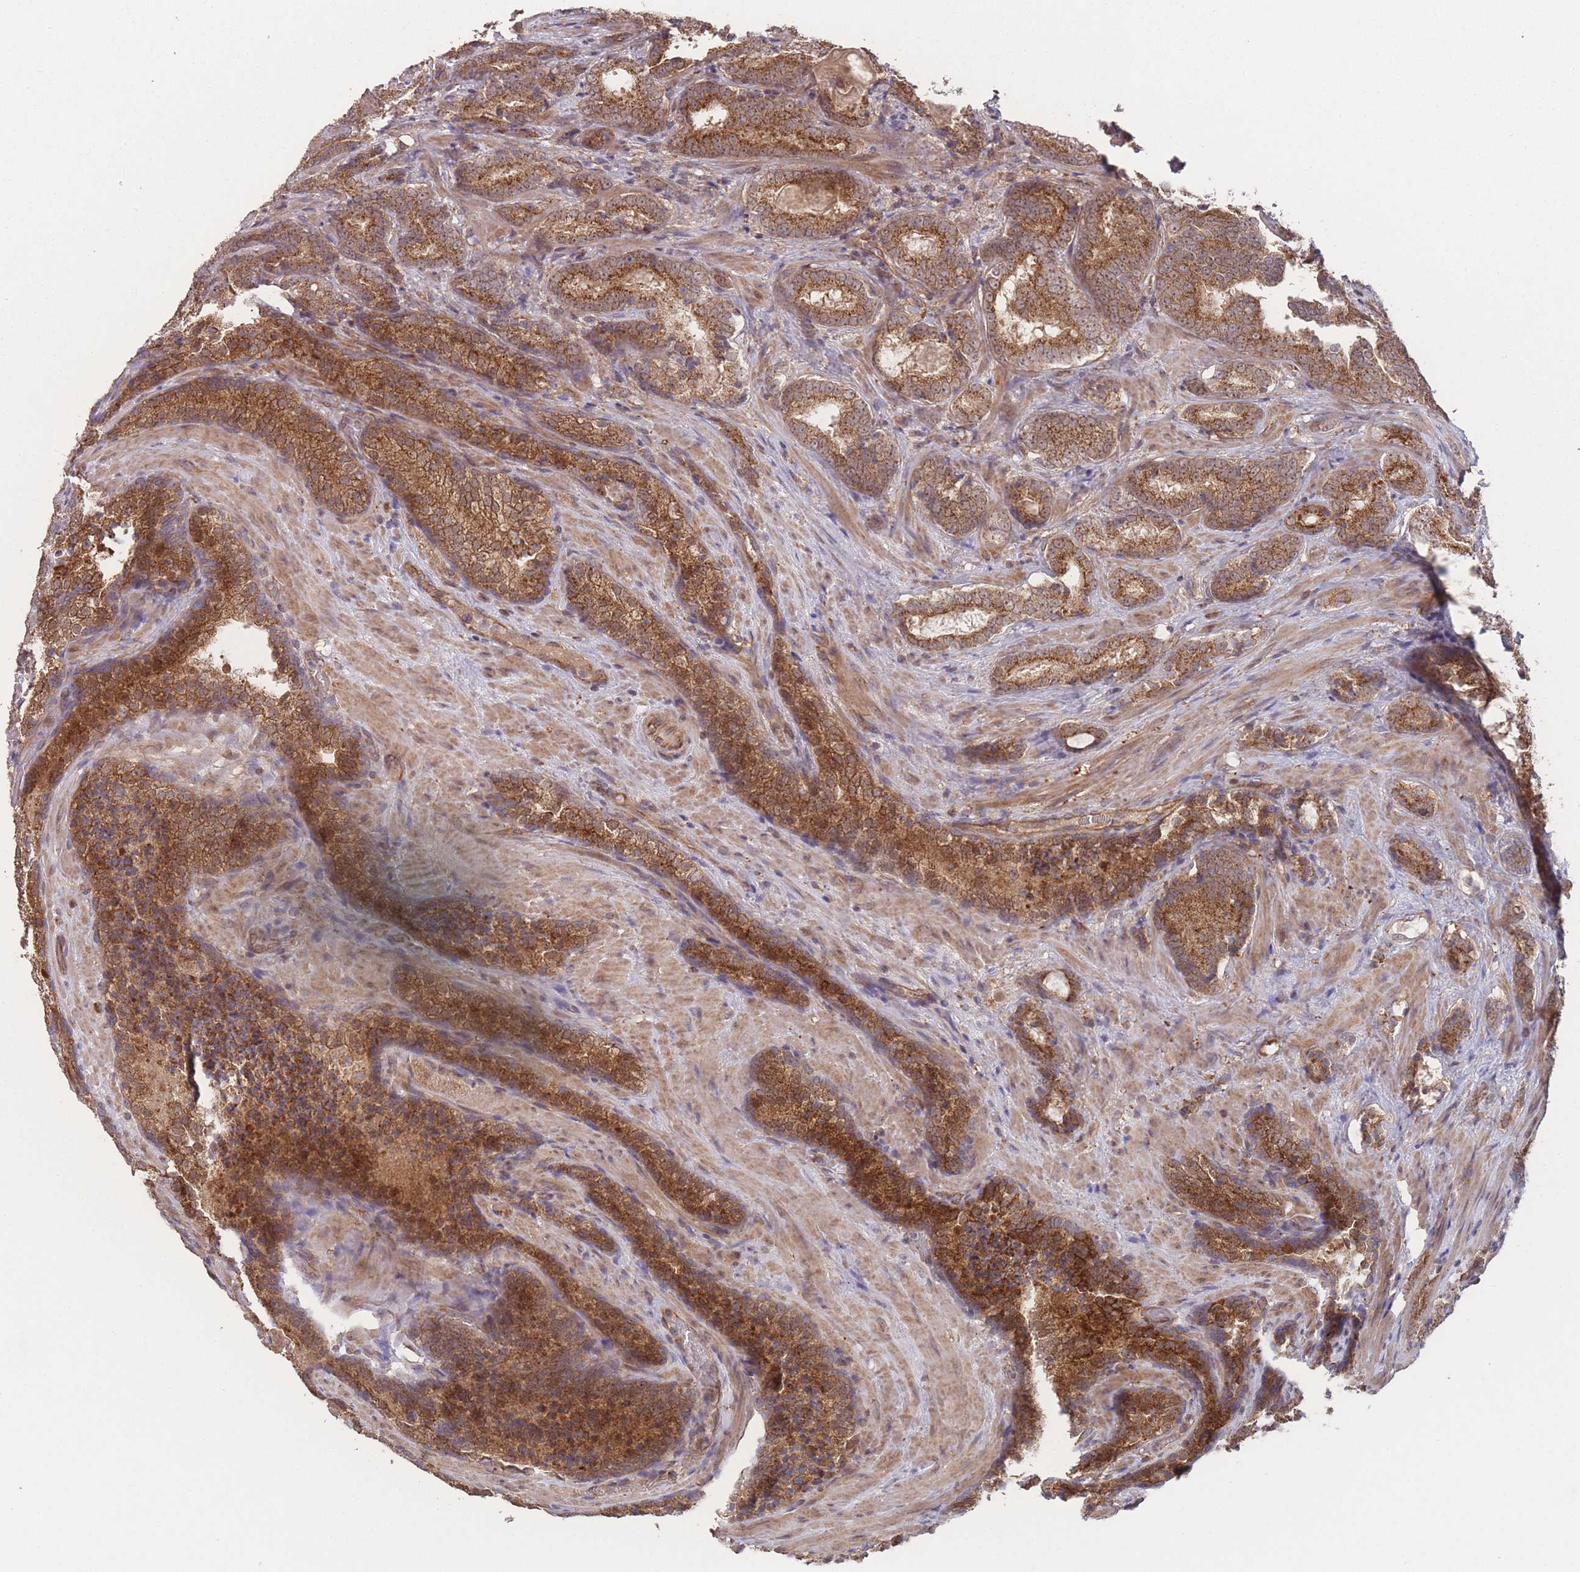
{"staining": {"intensity": "moderate", "quantity": ">75%", "location": "cytoplasmic/membranous,nuclear"}, "tissue": "prostate cancer", "cell_type": "Tumor cells", "image_type": "cancer", "snomed": [{"axis": "morphology", "description": "Adenocarcinoma, Low grade"}, {"axis": "topography", "description": "Prostate"}], "caption": "Moderate cytoplasmic/membranous and nuclear staining is identified in approximately >75% of tumor cells in prostate adenocarcinoma (low-grade).", "gene": "PXMP4", "patient": {"sex": "male", "age": 58}}